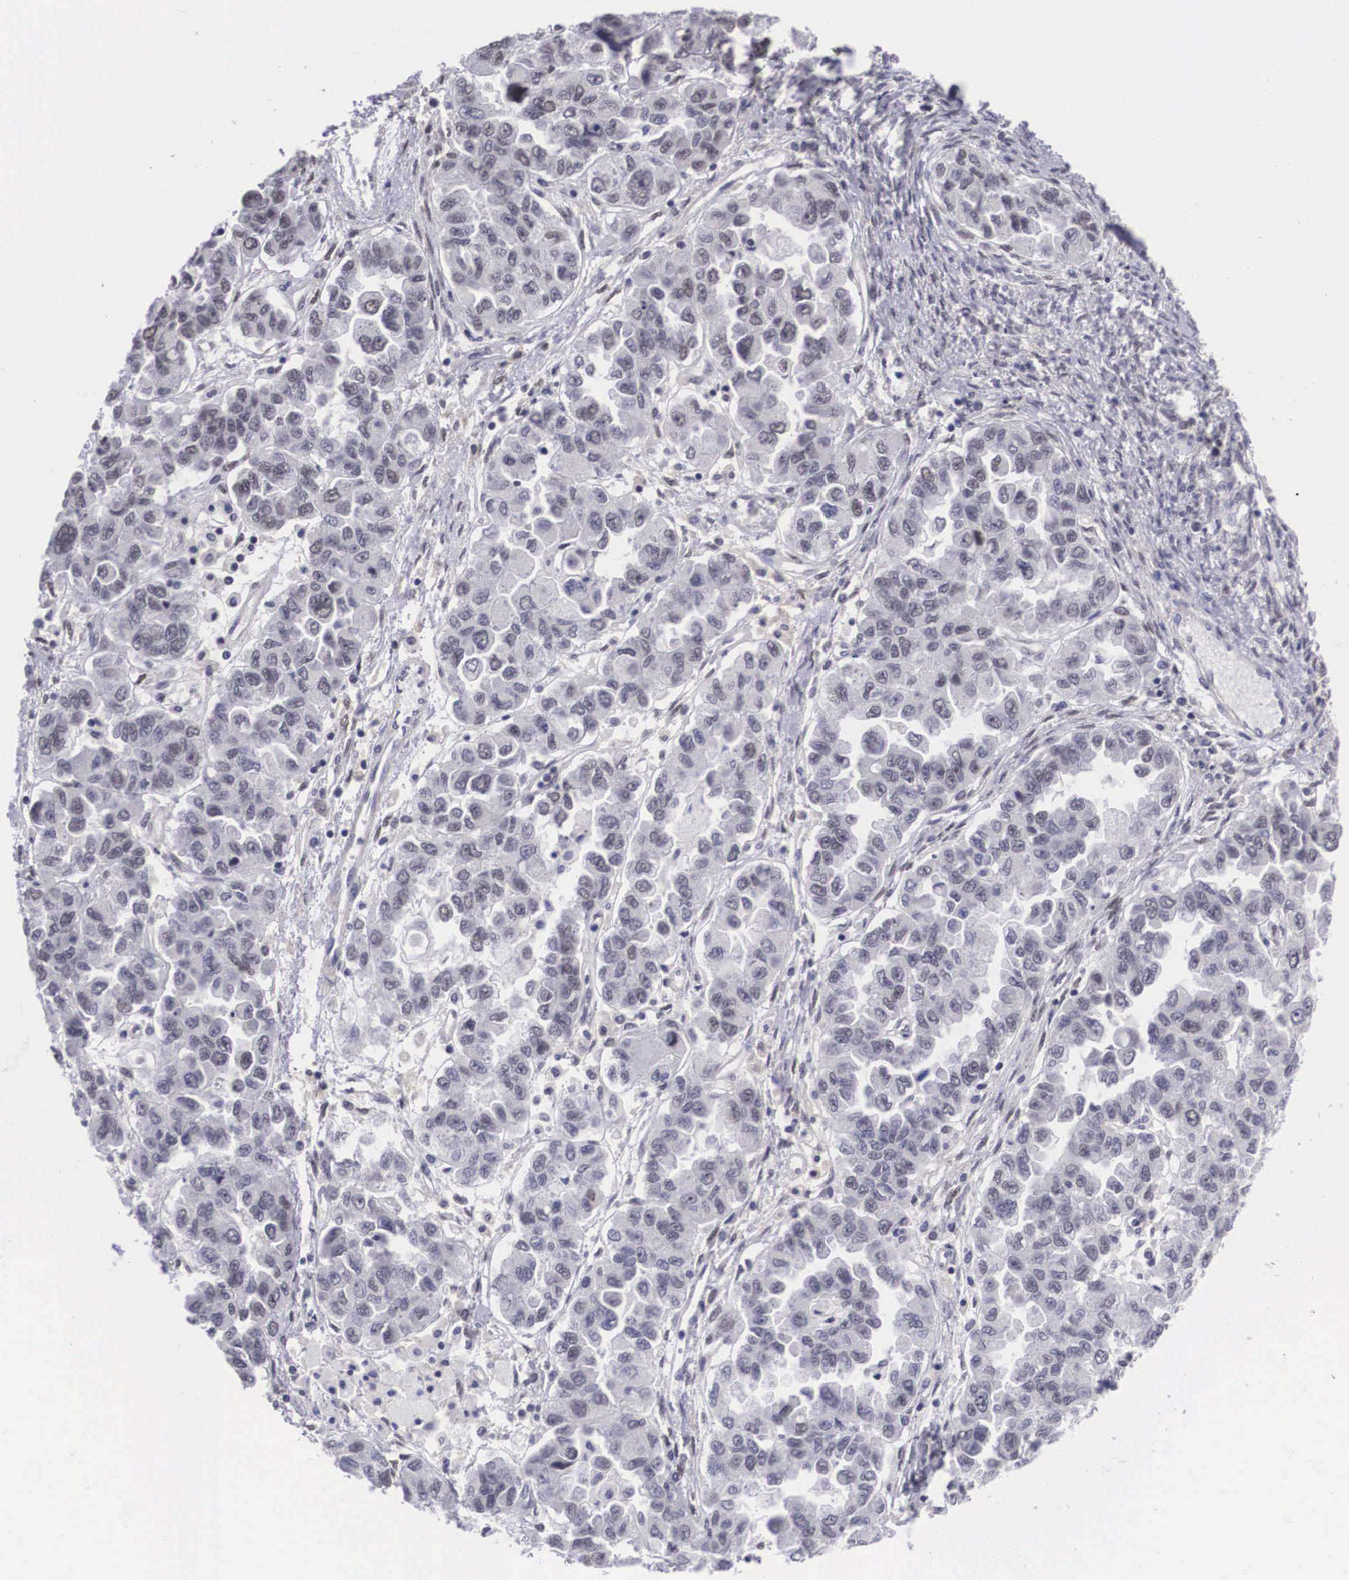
{"staining": {"intensity": "weak", "quantity": "<25%", "location": "nuclear"}, "tissue": "ovarian cancer", "cell_type": "Tumor cells", "image_type": "cancer", "snomed": [{"axis": "morphology", "description": "Cystadenocarcinoma, serous, NOS"}, {"axis": "topography", "description": "Ovary"}], "caption": "High magnification brightfield microscopy of ovarian cancer (serous cystadenocarcinoma) stained with DAB (brown) and counterstained with hematoxylin (blue): tumor cells show no significant positivity.", "gene": "ZNF275", "patient": {"sex": "female", "age": 84}}